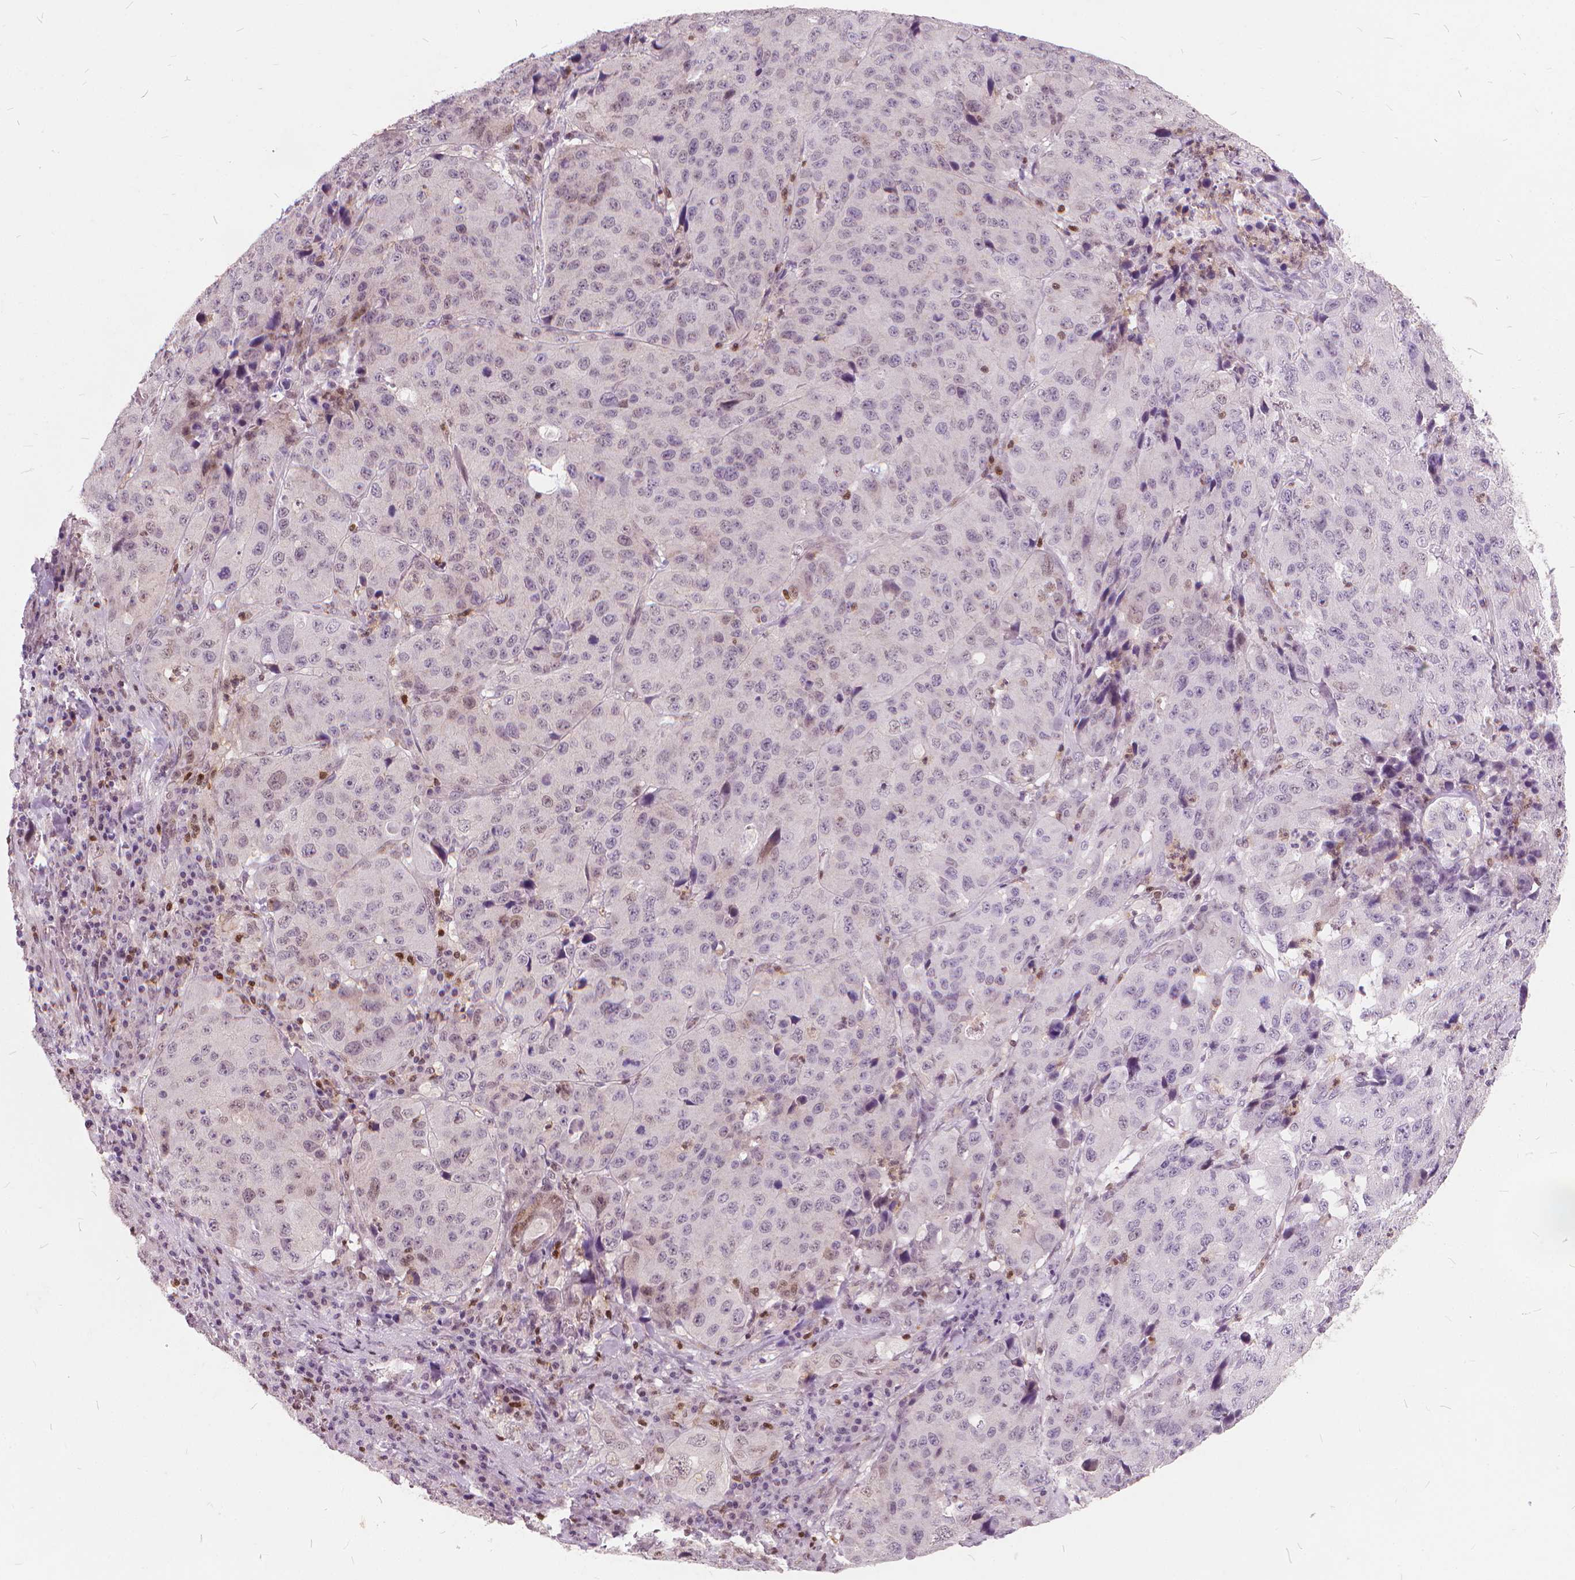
{"staining": {"intensity": "negative", "quantity": "none", "location": "none"}, "tissue": "stomach cancer", "cell_type": "Tumor cells", "image_type": "cancer", "snomed": [{"axis": "morphology", "description": "Adenocarcinoma, NOS"}, {"axis": "topography", "description": "Stomach"}], "caption": "Tumor cells show no significant protein positivity in stomach adenocarcinoma. (Immunohistochemistry, brightfield microscopy, high magnification).", "gene": "STAT5B", "patient": {"sex": "male", "age": 71}}